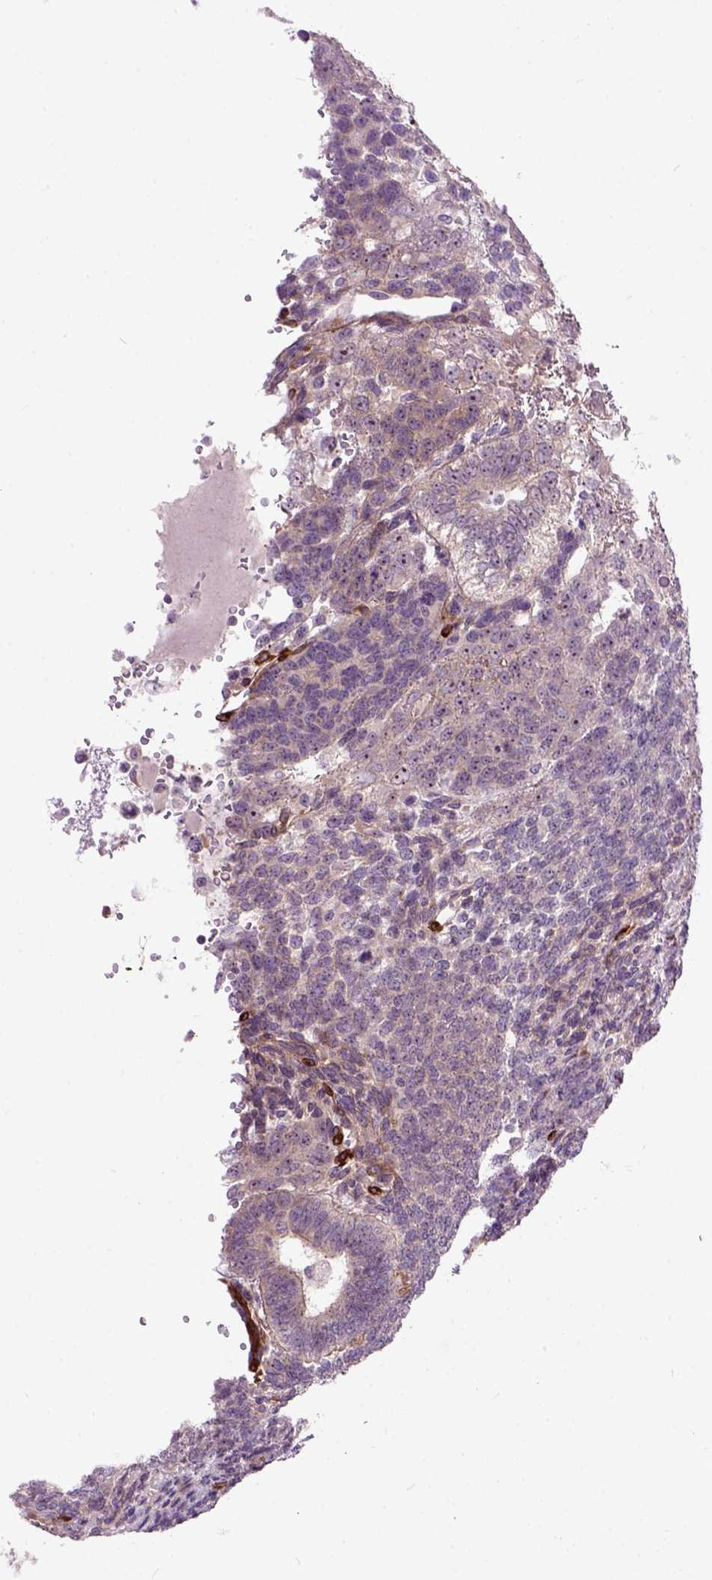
{"staining": {"intensity": "moderate", "quantity": ">75%", "location": "nuclear"}, "tissue": "testis cancer", "cell_type": "Tumor cells", "image_type": "cancer", "snomed": [{"axis": "morphology", "description": "Normal tissue, NOS"}, {"axis": "morphology", "description": "Carcinoma, Embryonal, NOS"}, {"axis": "topography", "description": "Testis"}, {"axis": "topography", "description": "Epididymis"}], "caption": "DAB immunohistochemical staining of human embryonal carcinoma (testis) shows moderate nuclear protein expression in approximately >75% of tumor cells.", "gene": "MAPT", "patient": {"sex": "male", "age": 23}}